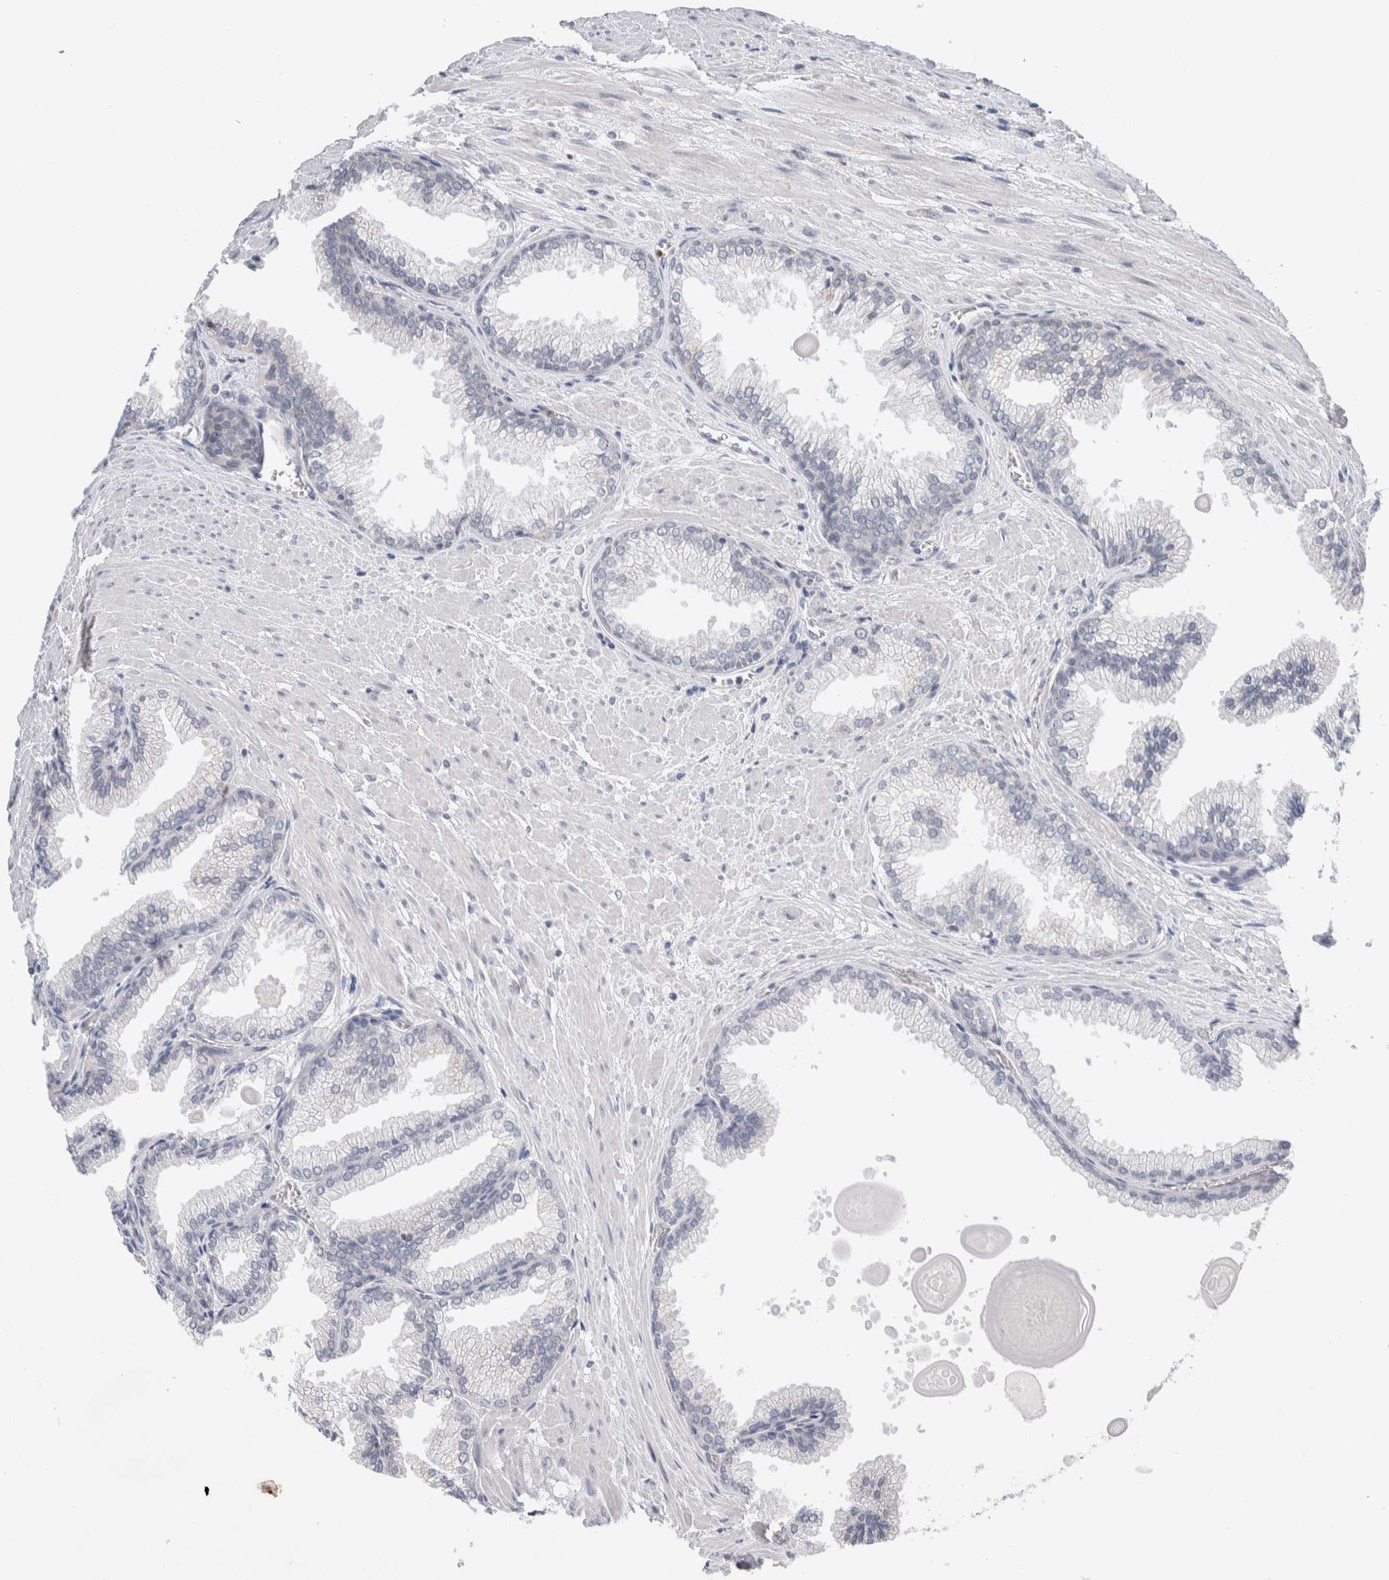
{"staining": {"intensity": "negative", "quantity": "none", "location": "none"}, "tissue": "prostate cancer", "cell_type": "Tumor cells", "image_type": "cancer", "snomed": [{"axis": "morphology", "description": "Adenocarcinoma, Low grade"}, {"axis": "topography", "description": "Prostate"}], "caption": "Immunohistochemistry (IHC) of prostate cancer (low-grade adenocarcinoma) shows no expression in tumor cells.", "gene": "NEUROD1", "patient": {"sex": "male", "age": 59}}